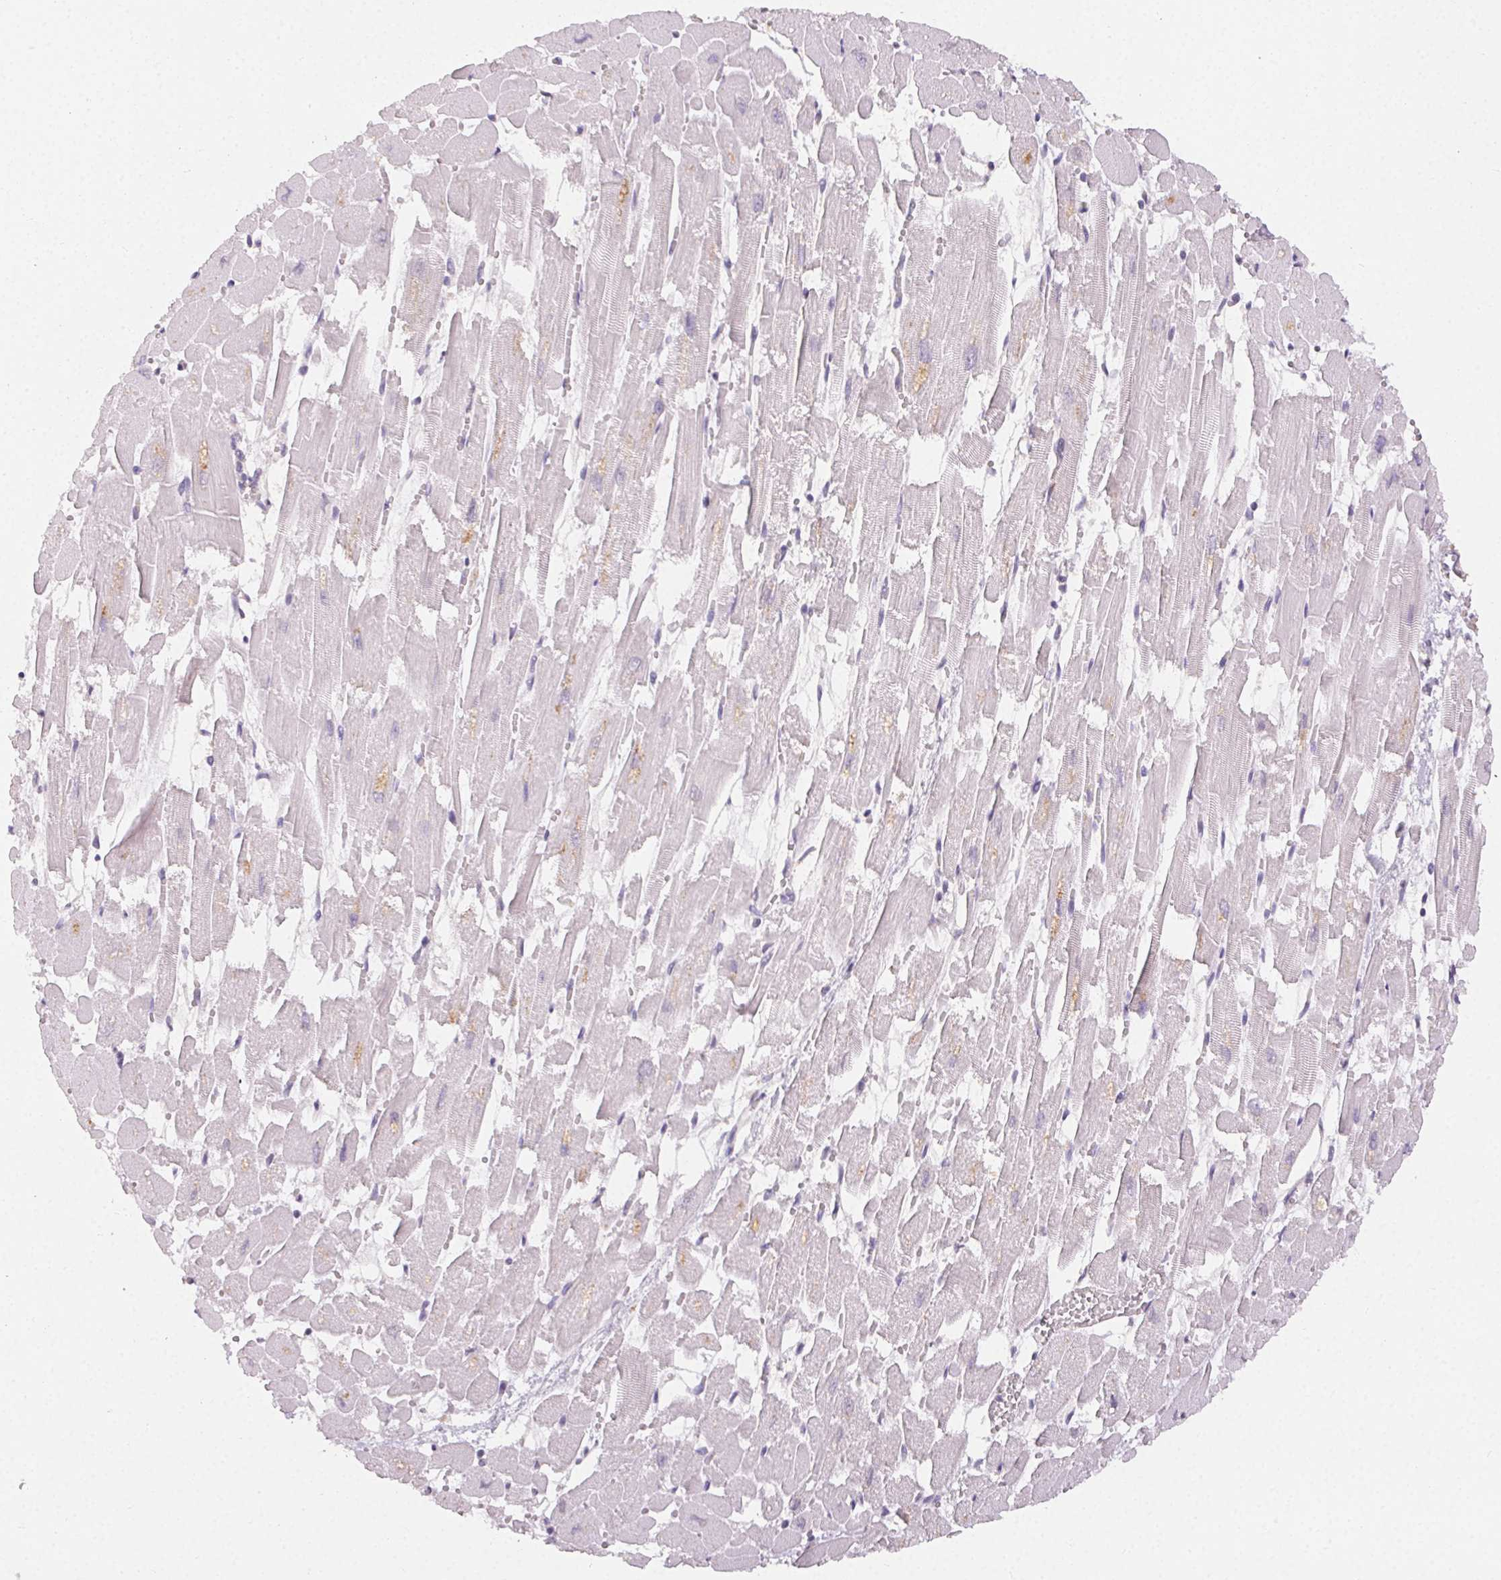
{"staining": {"intensity": "negative", "quantity": "none", "location": "none"}, "tissue": "heart muscle", "cell_type": "Cardiomyocytes", "image_type": "normal", "snomed": [{"axis": "morphology", "description": "Normal tissue, NOS"}, {"axis": "topography", "description": "Heart"}], "caption": "This is an IHC photomicrograph of normal human heart muscle. There is no positivity in cardiomyocytes.", "gene": "TMEM174", "patient": {"sex": "female", "age": 52}}